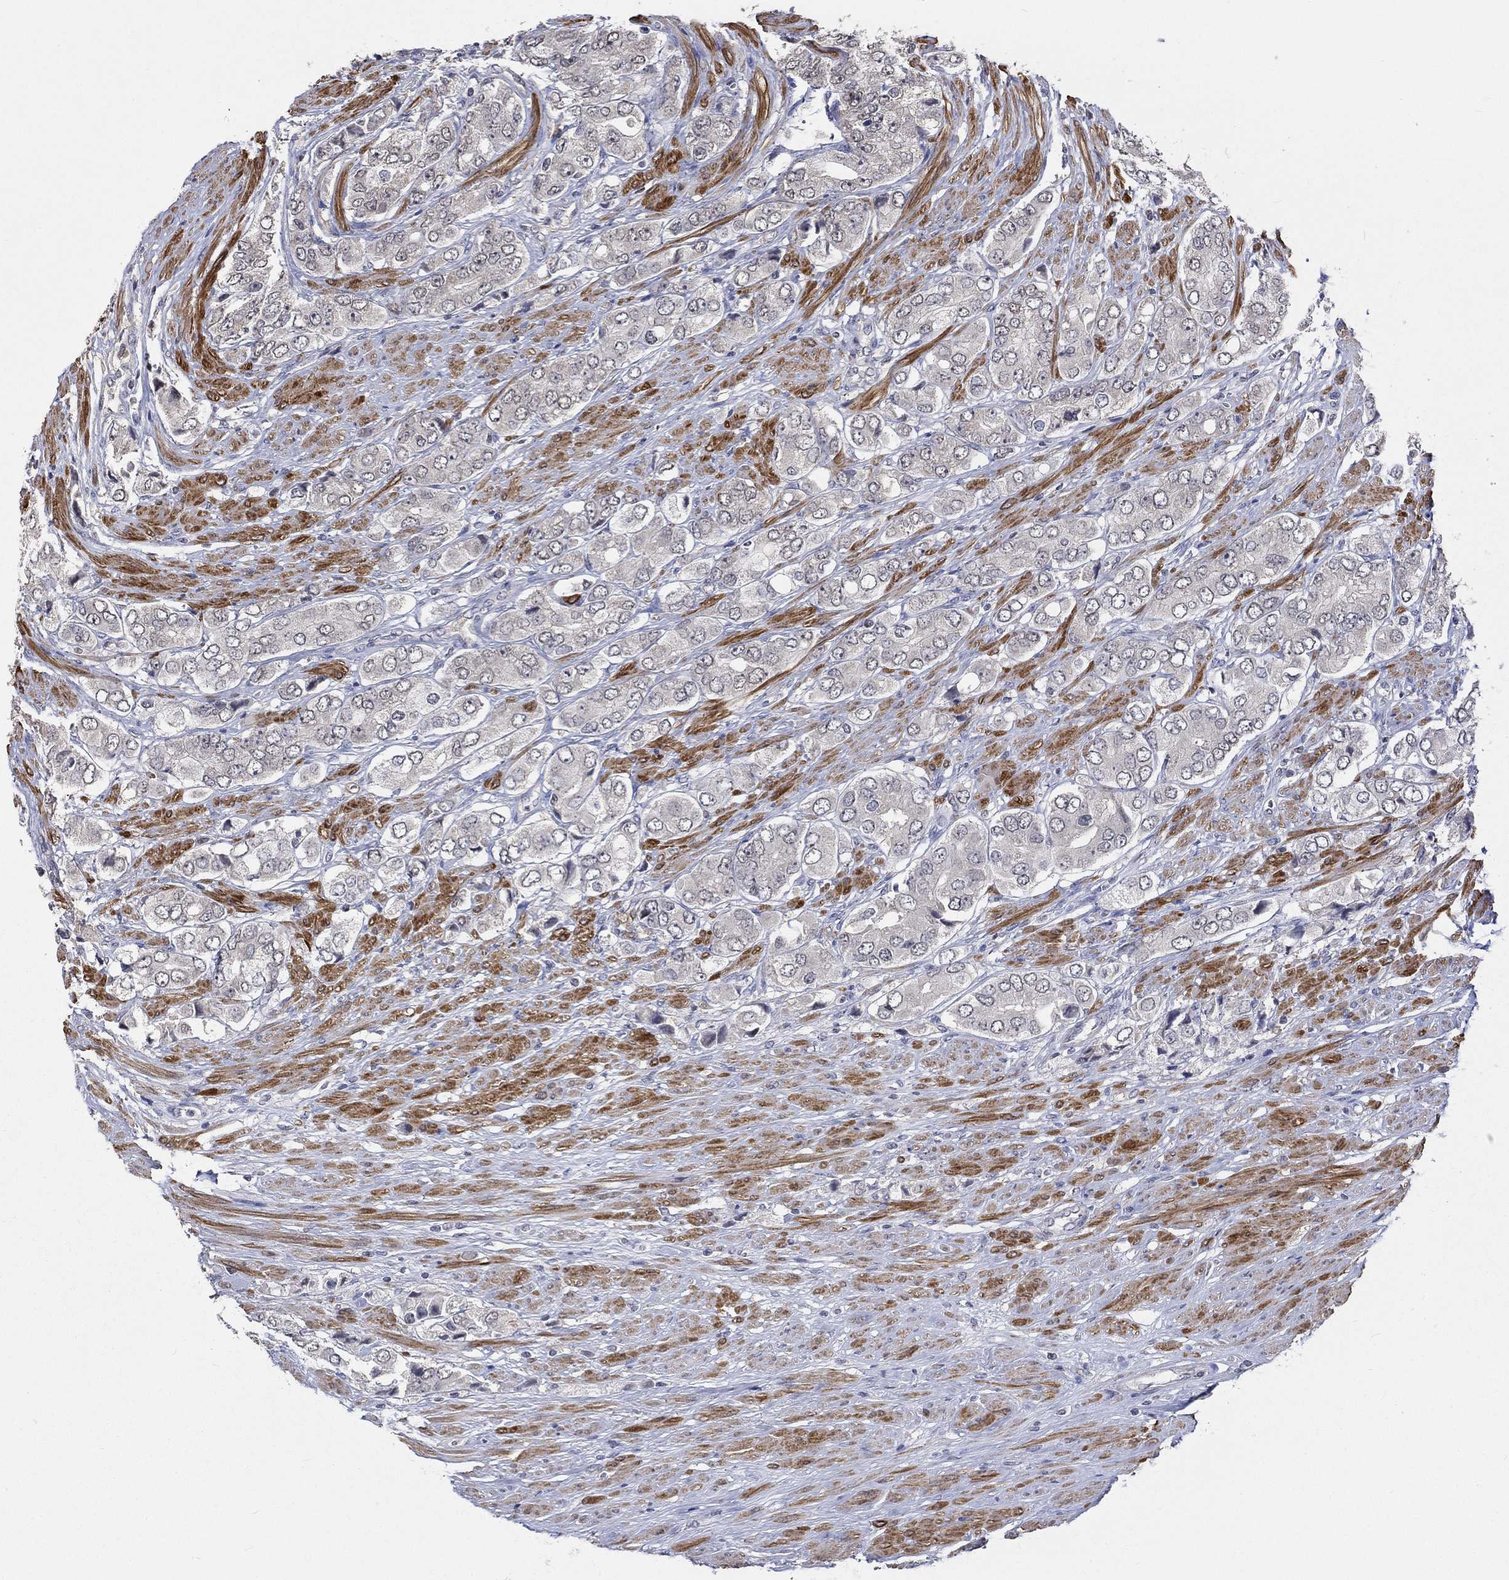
{"staining": {"intensity": "negative", "quantity": "none", "location": "none"}, "tissue": "prostate cancer", "cell_type": "Tumor cells", "image_type": "cancer", "snomed": [{"axis": "morphology", "description": "Adenocarcinoma, Low grade"}, {"axis": "topography", "description": "Prostate"}], "caption": "Human prostate cancer stained for a protein using immunohistochemistry (IHC) demonstrates no expression in tumor cells.", "gene": "ZBTB18", "patient": {"sex": "male", "age": 69}}